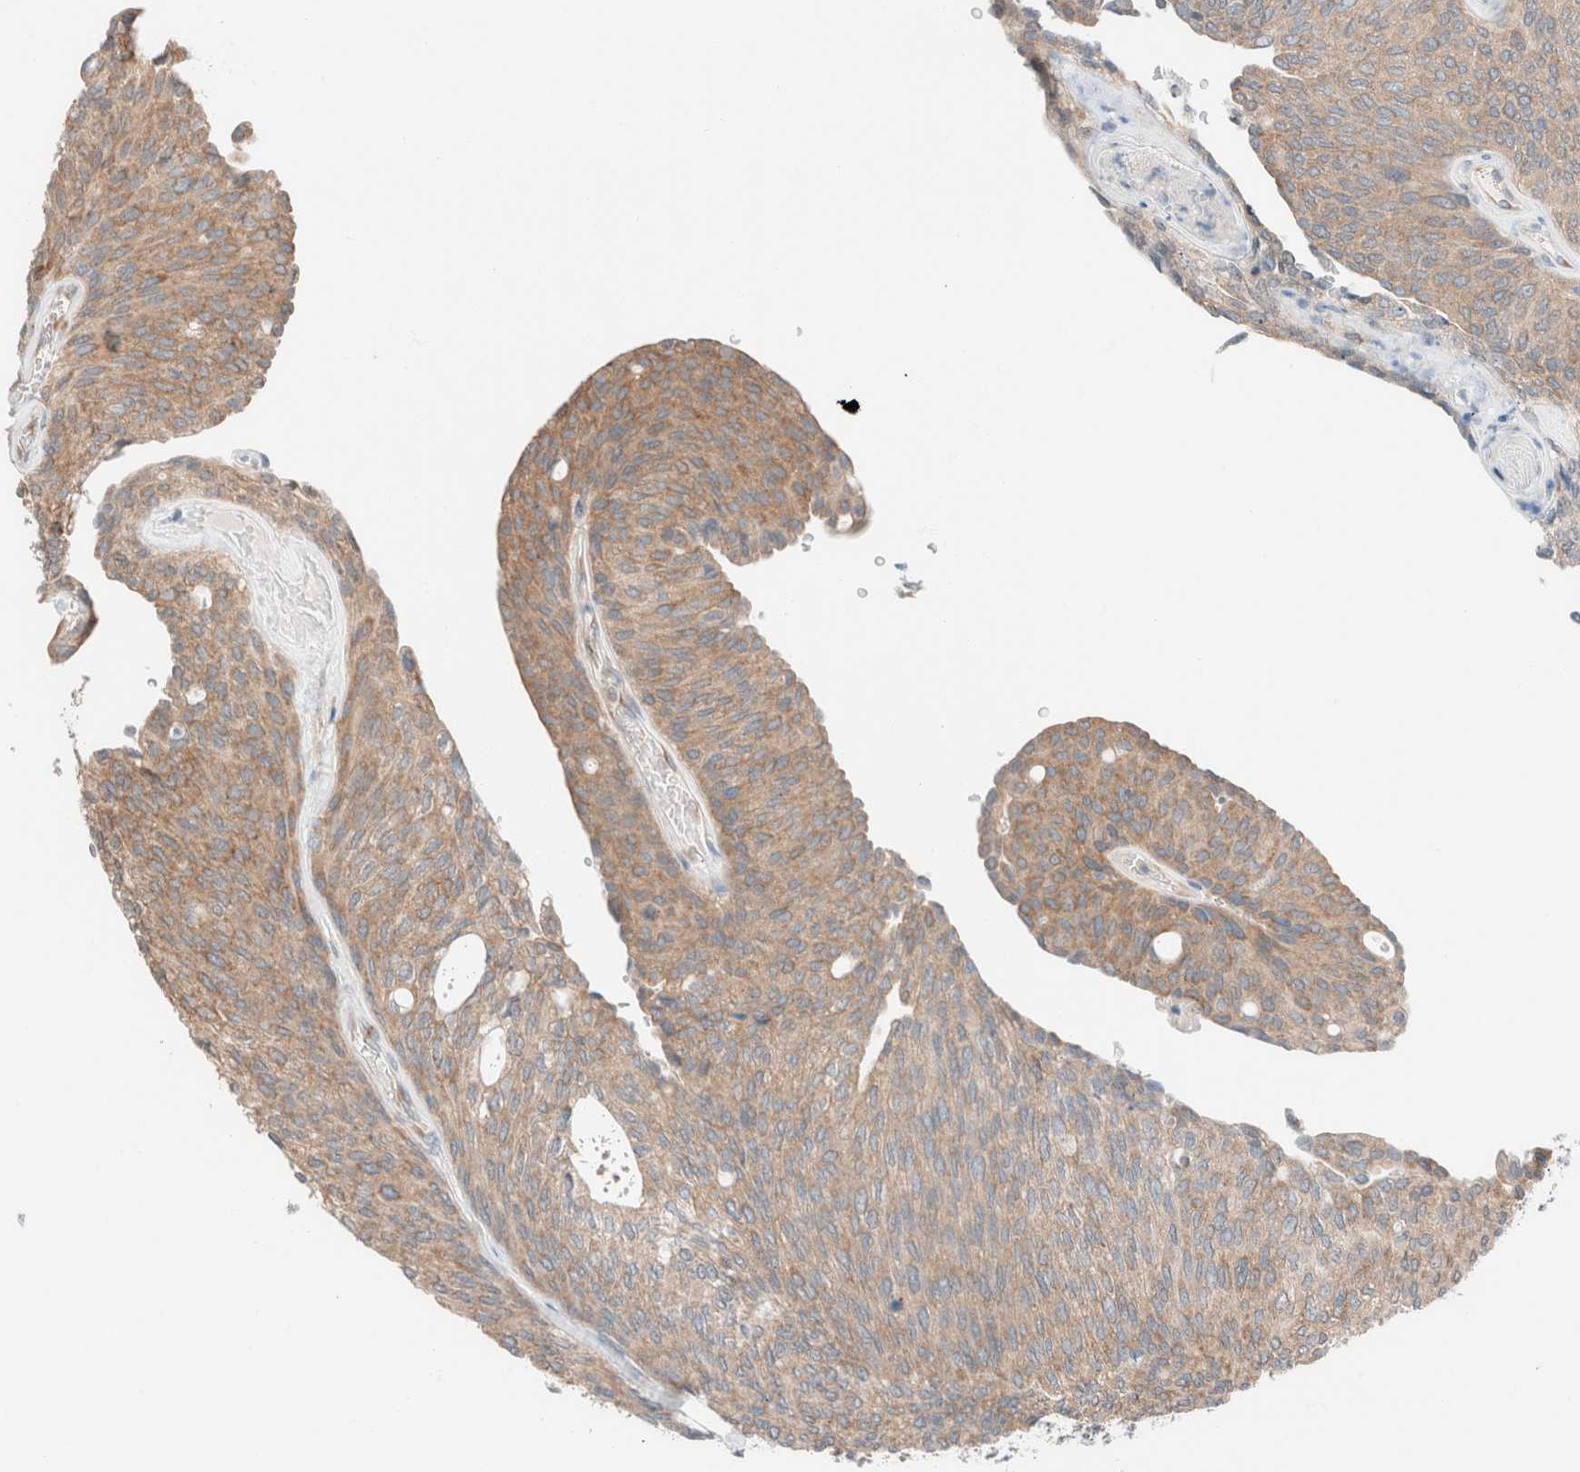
{"staining": {"intensity": "moderate", "quantity": ">75%", "location": "cytoplasmic/membranous"}, "tissue": "urothelial cancer", "cell_type": "Tumor cells", "image_type": "cancer", "snomed": [{"axis": "morphology", "description": "Urothelial carcinoma, Low grade"}, {"axis": "topography", "description": "Urinary bladder"}], "caption": "Urothelial carcinoma (low-grade) tissue reveals moderate cytoplasmic/membranous staining in approximately >75% of tumor cells, visualized by immunohistochemistry.", "gene": "CASC3", "patient": {"sex": "female", "age": 79}}